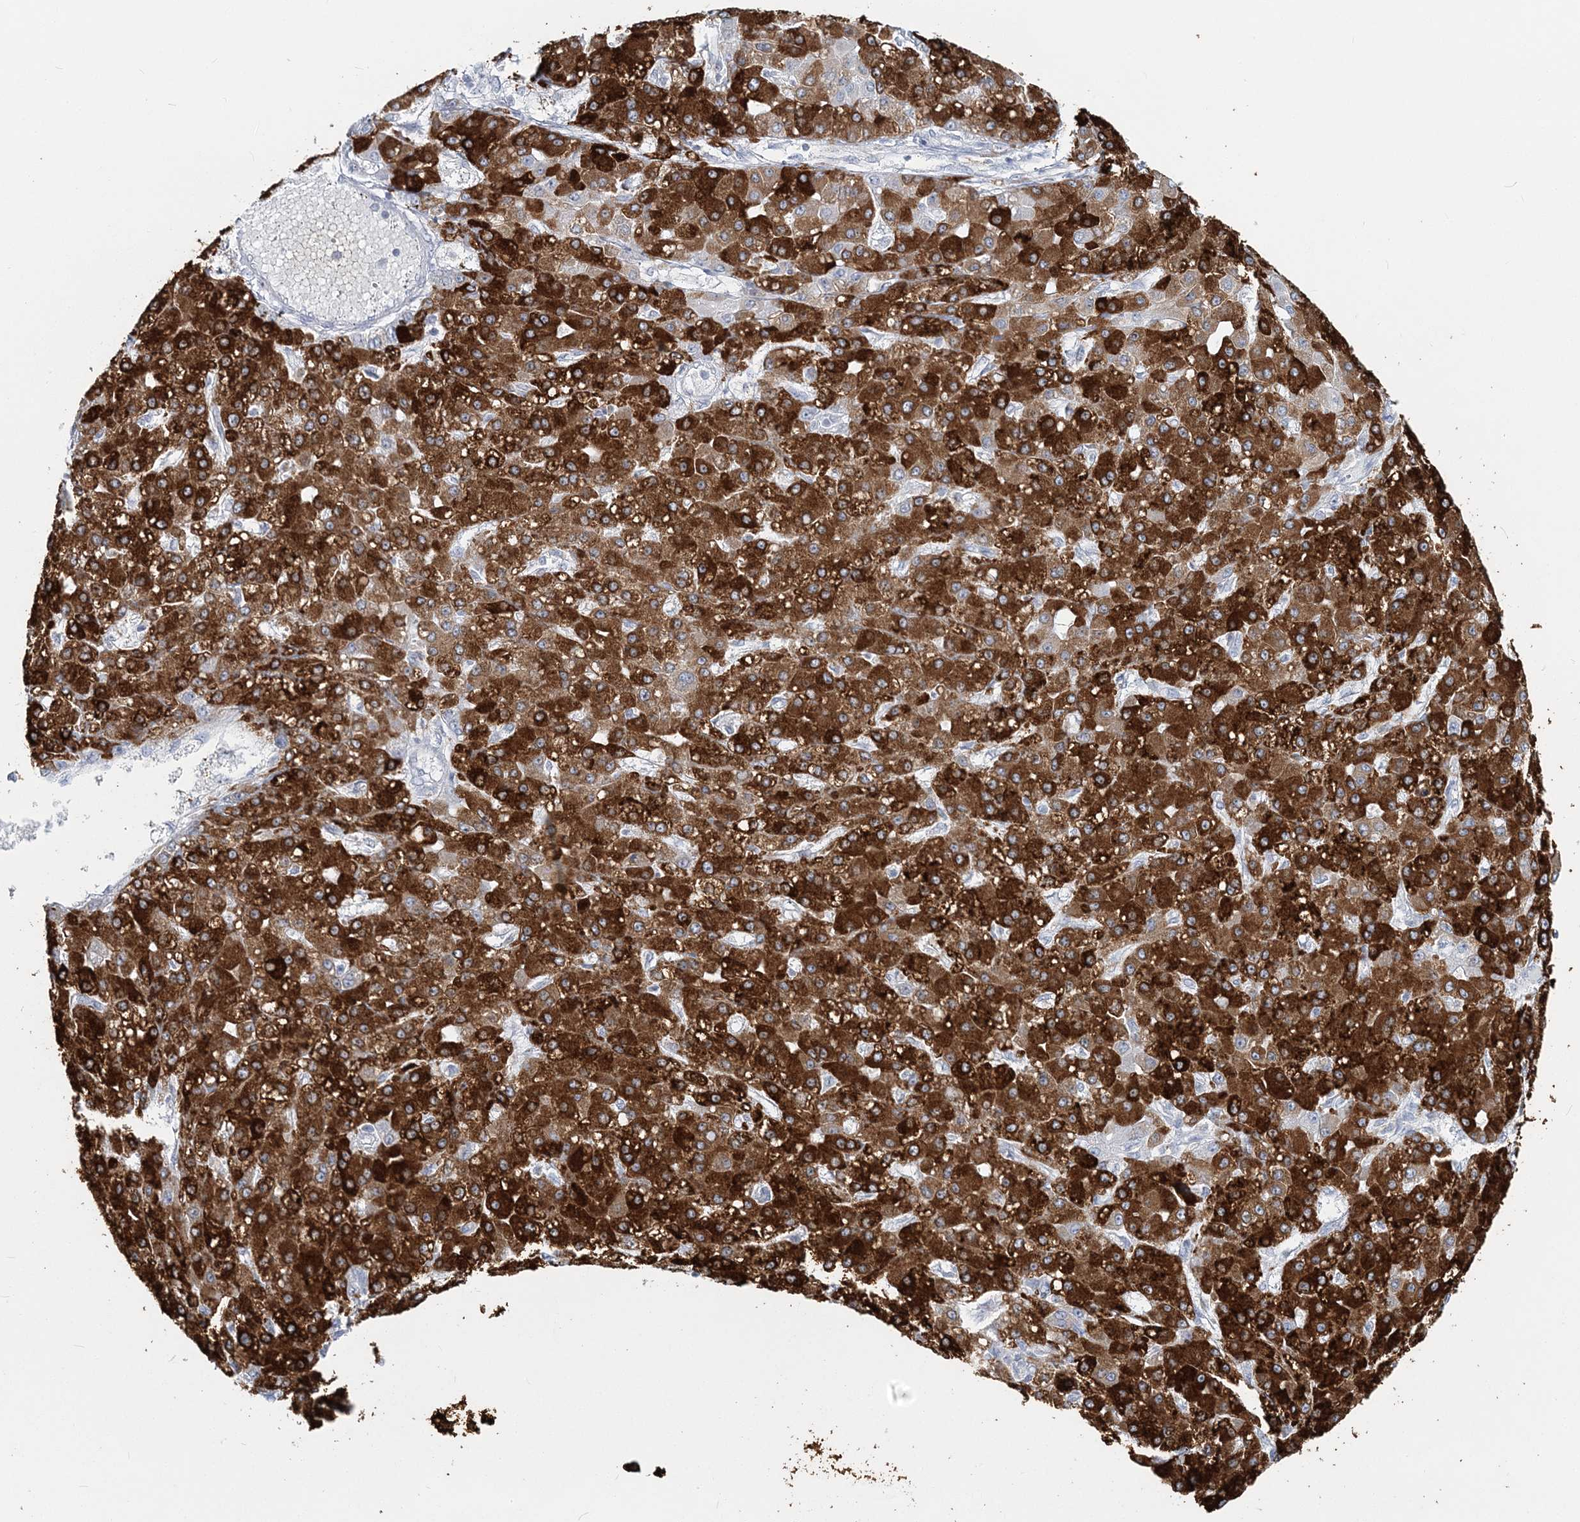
{"staining": {"intensity": "strong", "quantity": ">75%", "location": "cytoplasmic/membranous"}, "tissue": "liver cancer", "cell_type": "Tumor cells", "image_type": "cancer", "snomed": [{"axis": "morphology", "description": "Carcinoma, Hepatocellular, NOS"}, {"axis": "topography", "description": "Liver"}], "caption": "This is an image of IHC staining of liver cancer, which shows strong expression in the cytoplasmic/membranous of tumor cells.", "gene": "CYP3A4", "patient": {"sex": "male", "age": 67}}